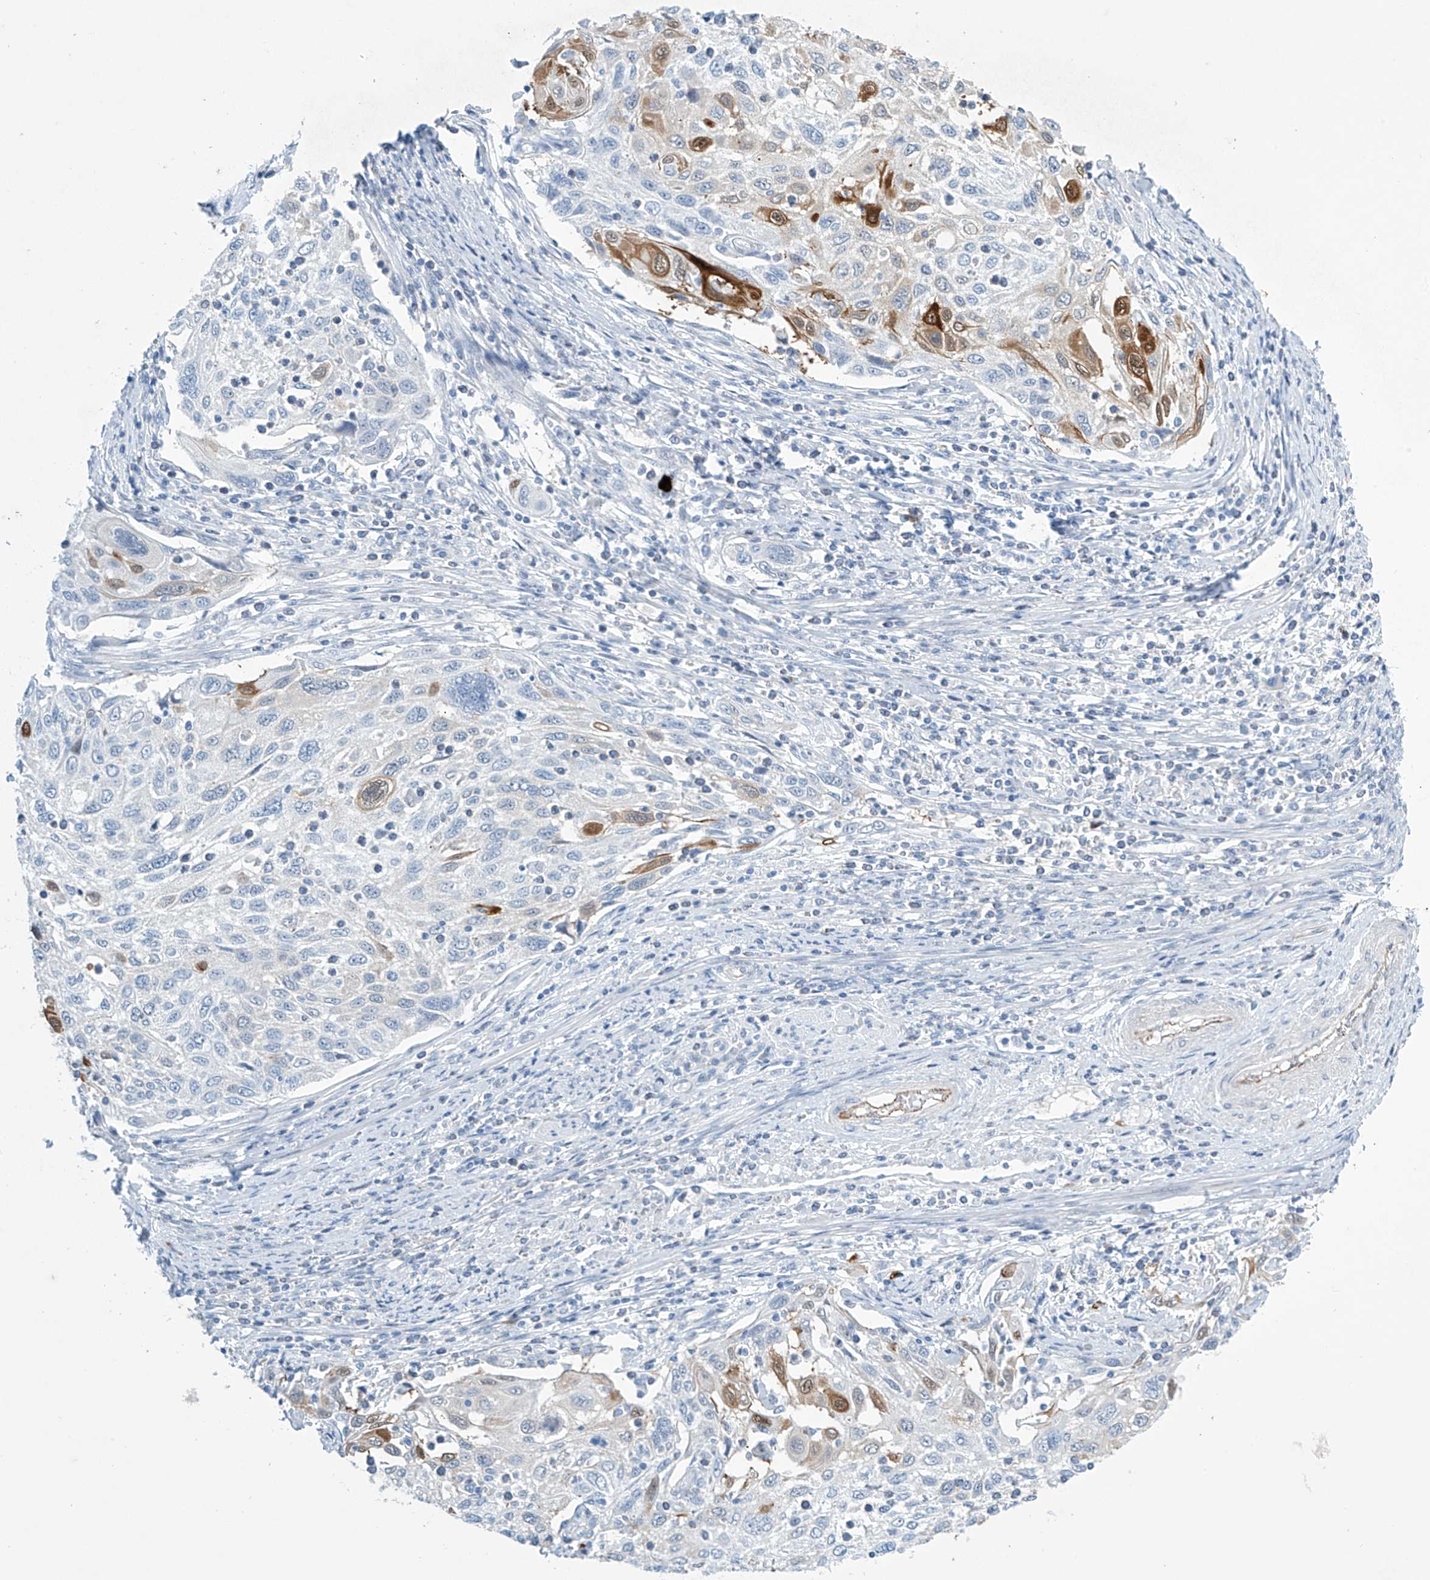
{"staining": {"intensity": "moderate", "quantity": "<25%", "location": "cytoplasmic/membranous"}, "tissue": "cervical cancer", "cell_type": "Tumor cells", "image_type": "cancer", "snomed": [{"axis": "morphology", "description": "Squamous cell carcinoma, NOS"}, {"axis": "topography", "description": "Cervix"}], "caption": "Immunohistochemistry image of human squamous cell carcinoma (cervical) stained for a protein (brown), which demonstrates low levels of moderate cytoplasmic/membranous positivity in approximately <25% of tumor cells.", "gene": "SLC35A5", "patient": {"sex": "female", "age": 70}}